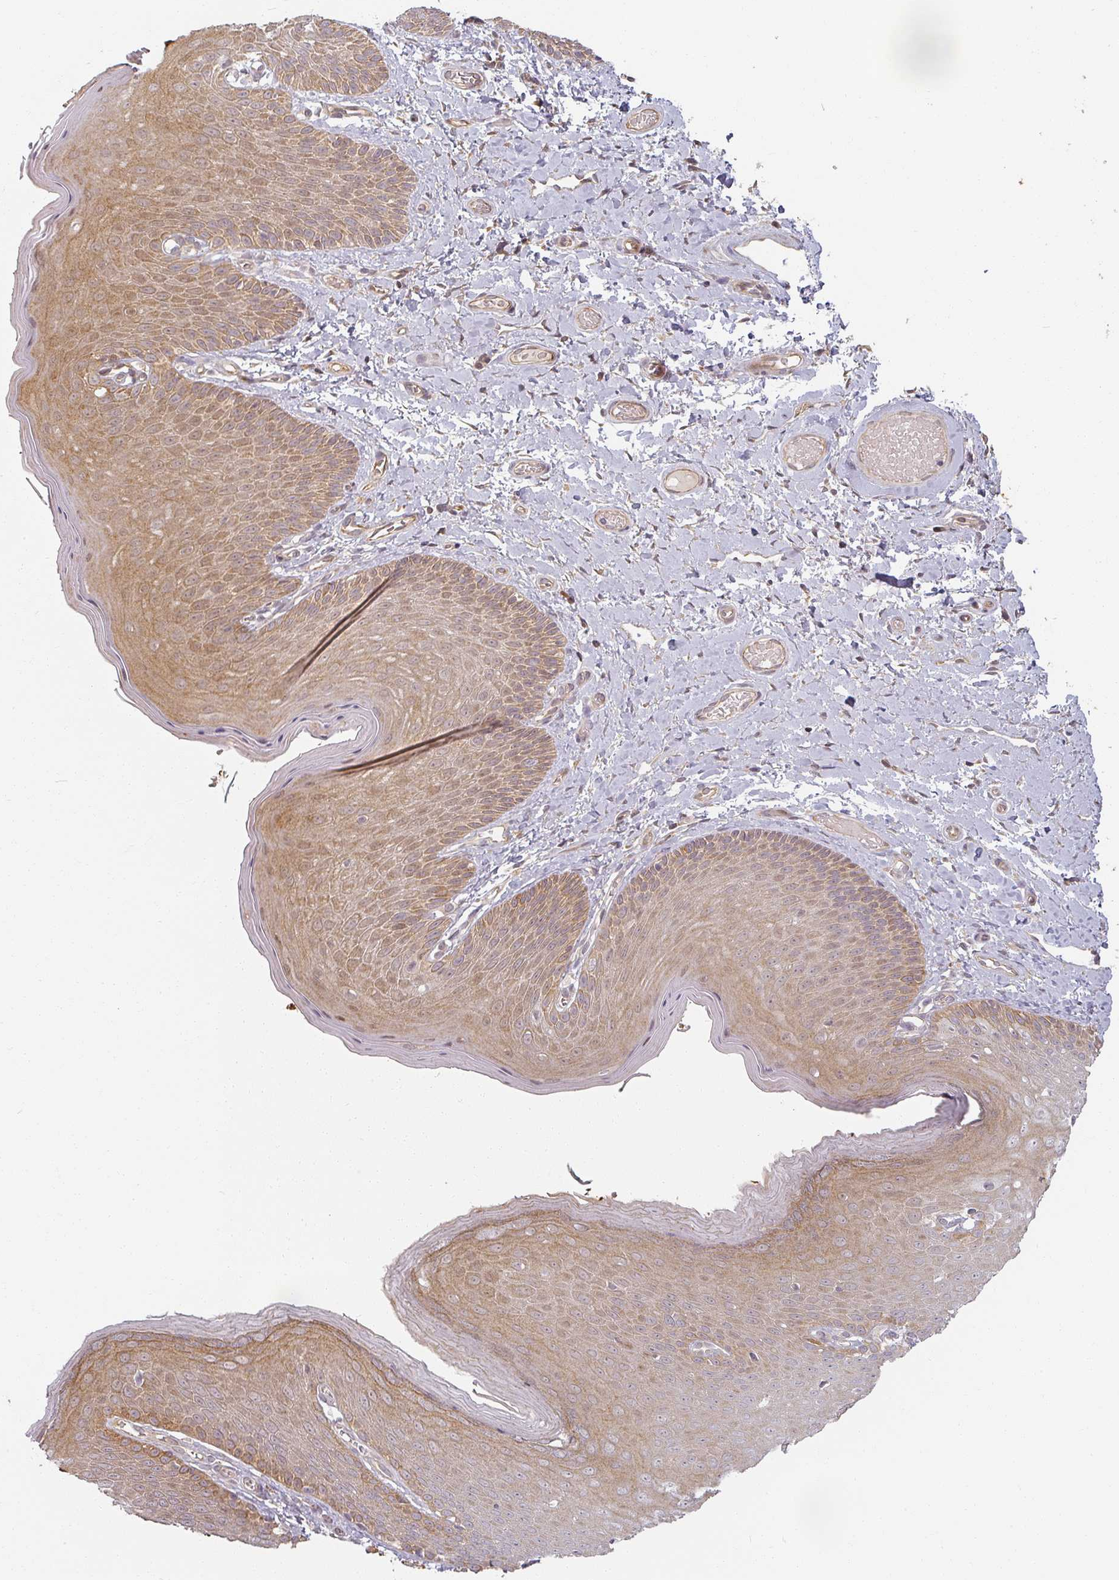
{"staining": {"intensity": "moderate", "quantity": ">75%", "location": "cytoplasmic/membranous,nuclear"}, "tissue": "skin", "cell_type": "Epidermal cells", "image_type": "normal", "snomed": [{"axis": "morphology", "description": "Normal tissue, NOS"}, {"axis": "topography", "description": "Anal"}], "caption": "A medium amount of moderate cytoplasmic/membranous,nuclear positivity is appreciated in about >75% of epidermal cells in unremarkable skin.", "gene": "MED19", "patient": {"sex": "female", "age": 40}}